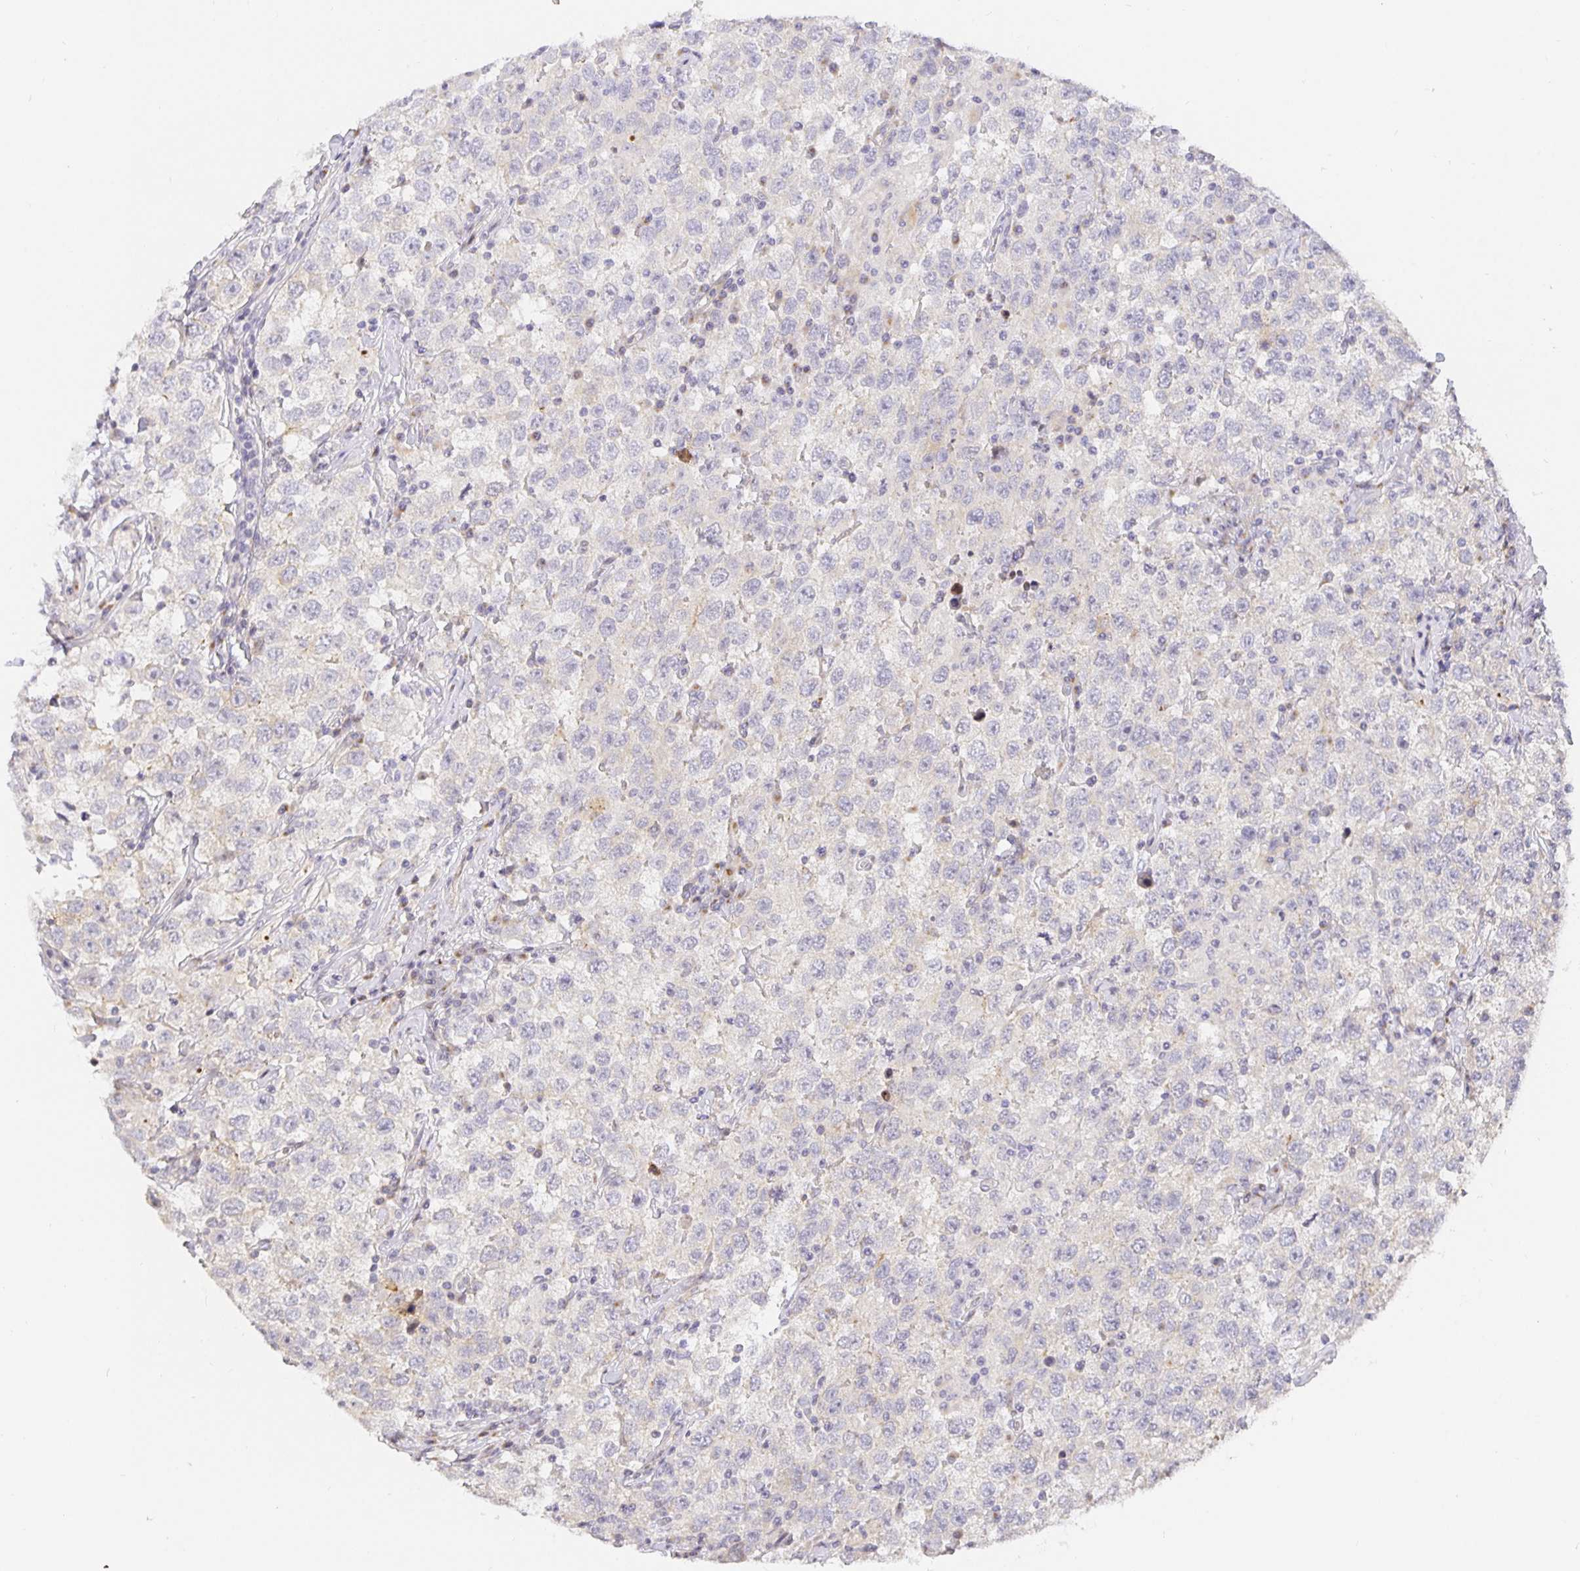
{"staining": {"intensity": "negative", "quantity": "none", "location": "none"}, "tissue": "testis cancer", "cell_type": "Tumor cells", "image_type": "cancer", "snomed": [{"axis": "morphology", "description": "Seminoma, NOS"}, {"axis": "topography", "description": "Testis"}], "caption": "Immunohistochemical staining of human testis cancer exhibits no significant positivity in tumor cells. (DAB IHC with hematoxylin counter stain).", "gene": "TJP3", "patient": {"sex": "male", "age": 41}}